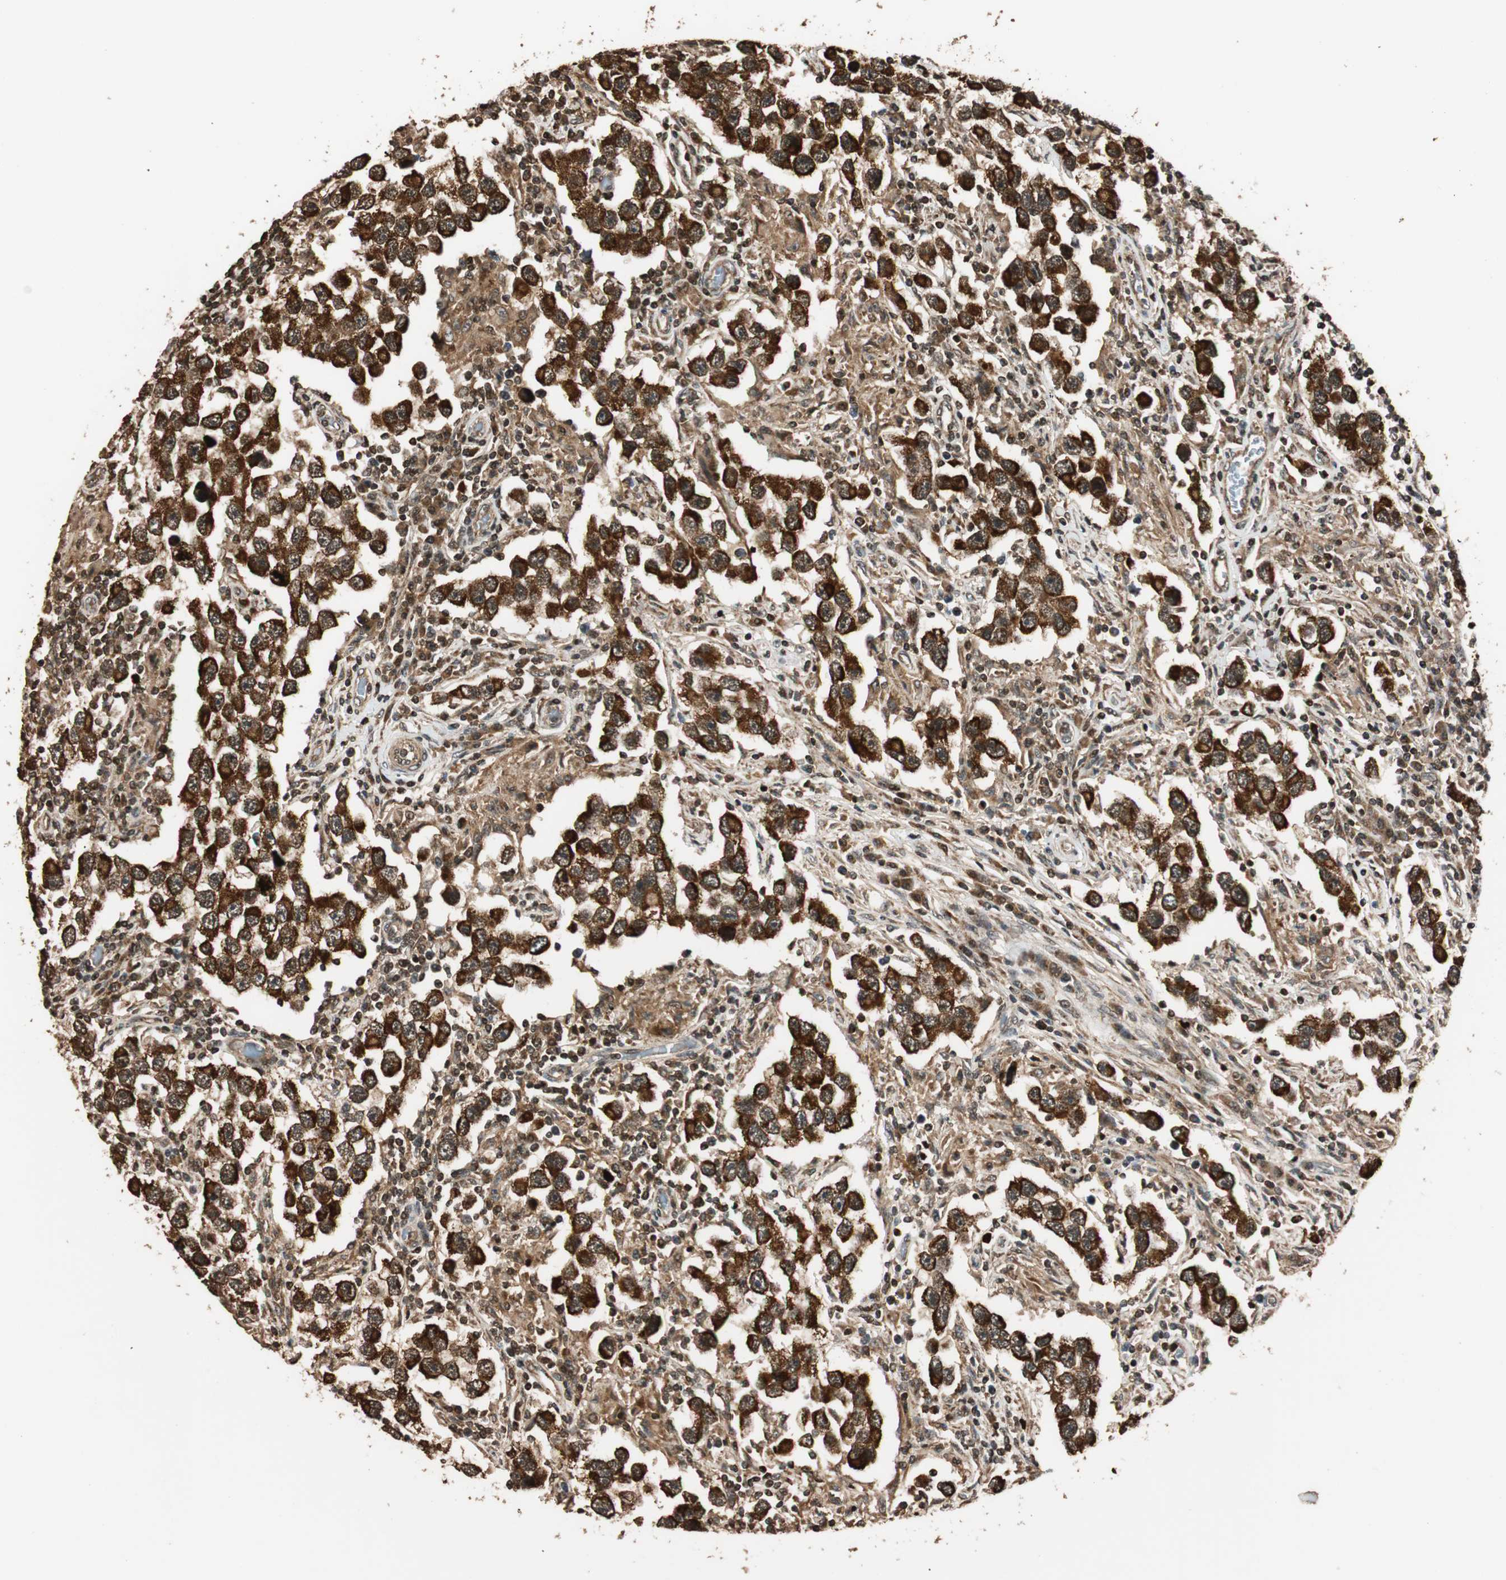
{"staining": {"intensity": "strong", "quantity": ">75%", "location": "cytoplasmic/membranous"}, "tissue": "testis cancer", "cell_type": "Tumor cells", "image_type": "cancer", "snomed": [{"axis": "morphology", "description": "Carcinoma, Embryonal, NOS"}, {"axis": "topography", "description": "Testis"}], "caption": "Protein expression analysis of human testis cancer (embryonal carcinoma) reveals strong cytoplasmic/membranous staining in approximately >75% of tumor cells. (DAB (3,3'-diaminobenzidine) IHC, brown staining for protein, blue staining for nuclei).", "gene": "ALKBH5", "patient": {"sex": "male", "age": 21}}